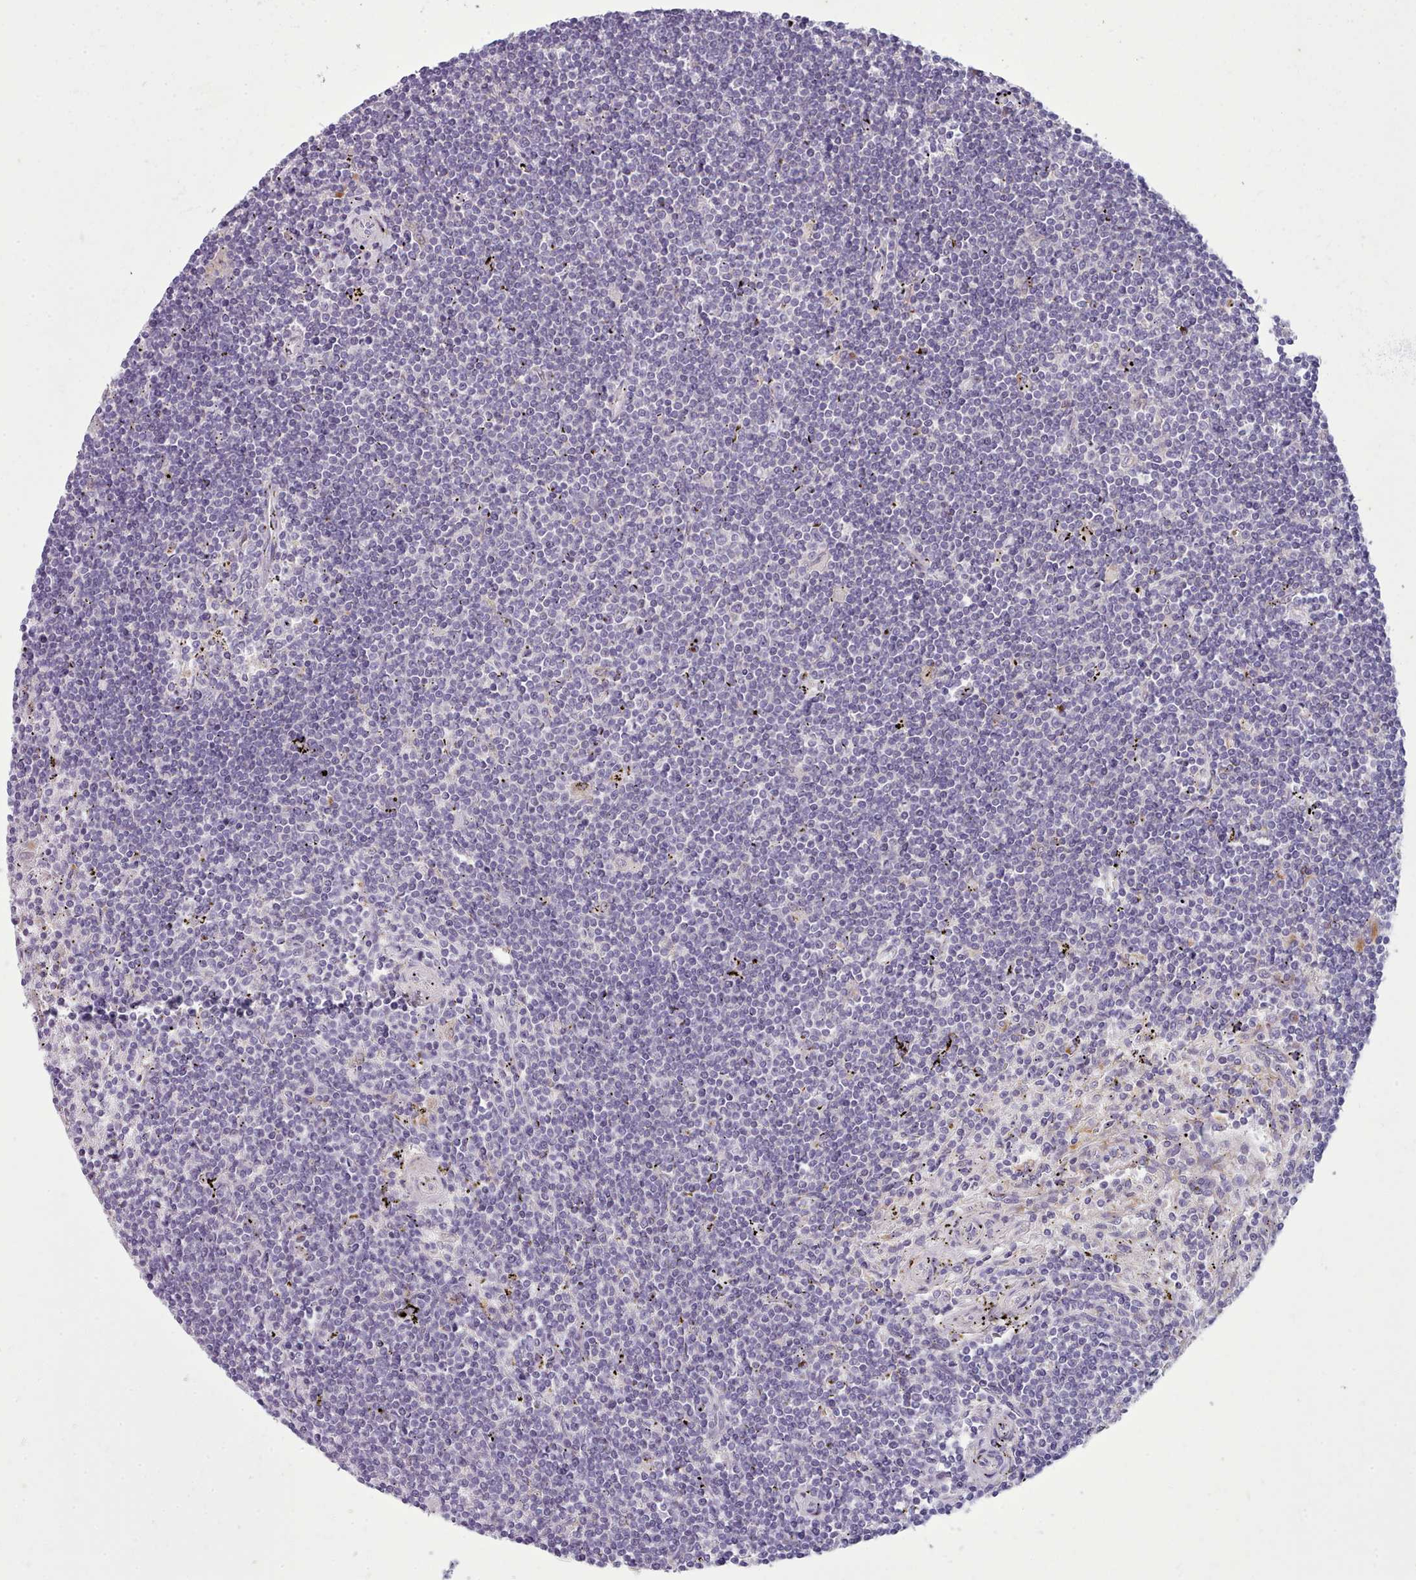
{"staining": {"intensity": "negative", "quantity": "none", "location": "none"}, "tissue": "lymphoma", "cell_type": "Tumor cells", "image_type": "cancer", "snomed": [{"axis": "morphology", "description": "Malignant lymphoma, non-Hodgkin's type, Low grade"}, {"axis": "topography", "description": "Spleen"}], "caption": "A micrograph of malignant lymphoma, non-Hodgkin's type (low-grade) stained for a protein shows no brown staining in tumor cells.", "gene": "MYRFL", "patient": {"sex": "male", "age": 76}}